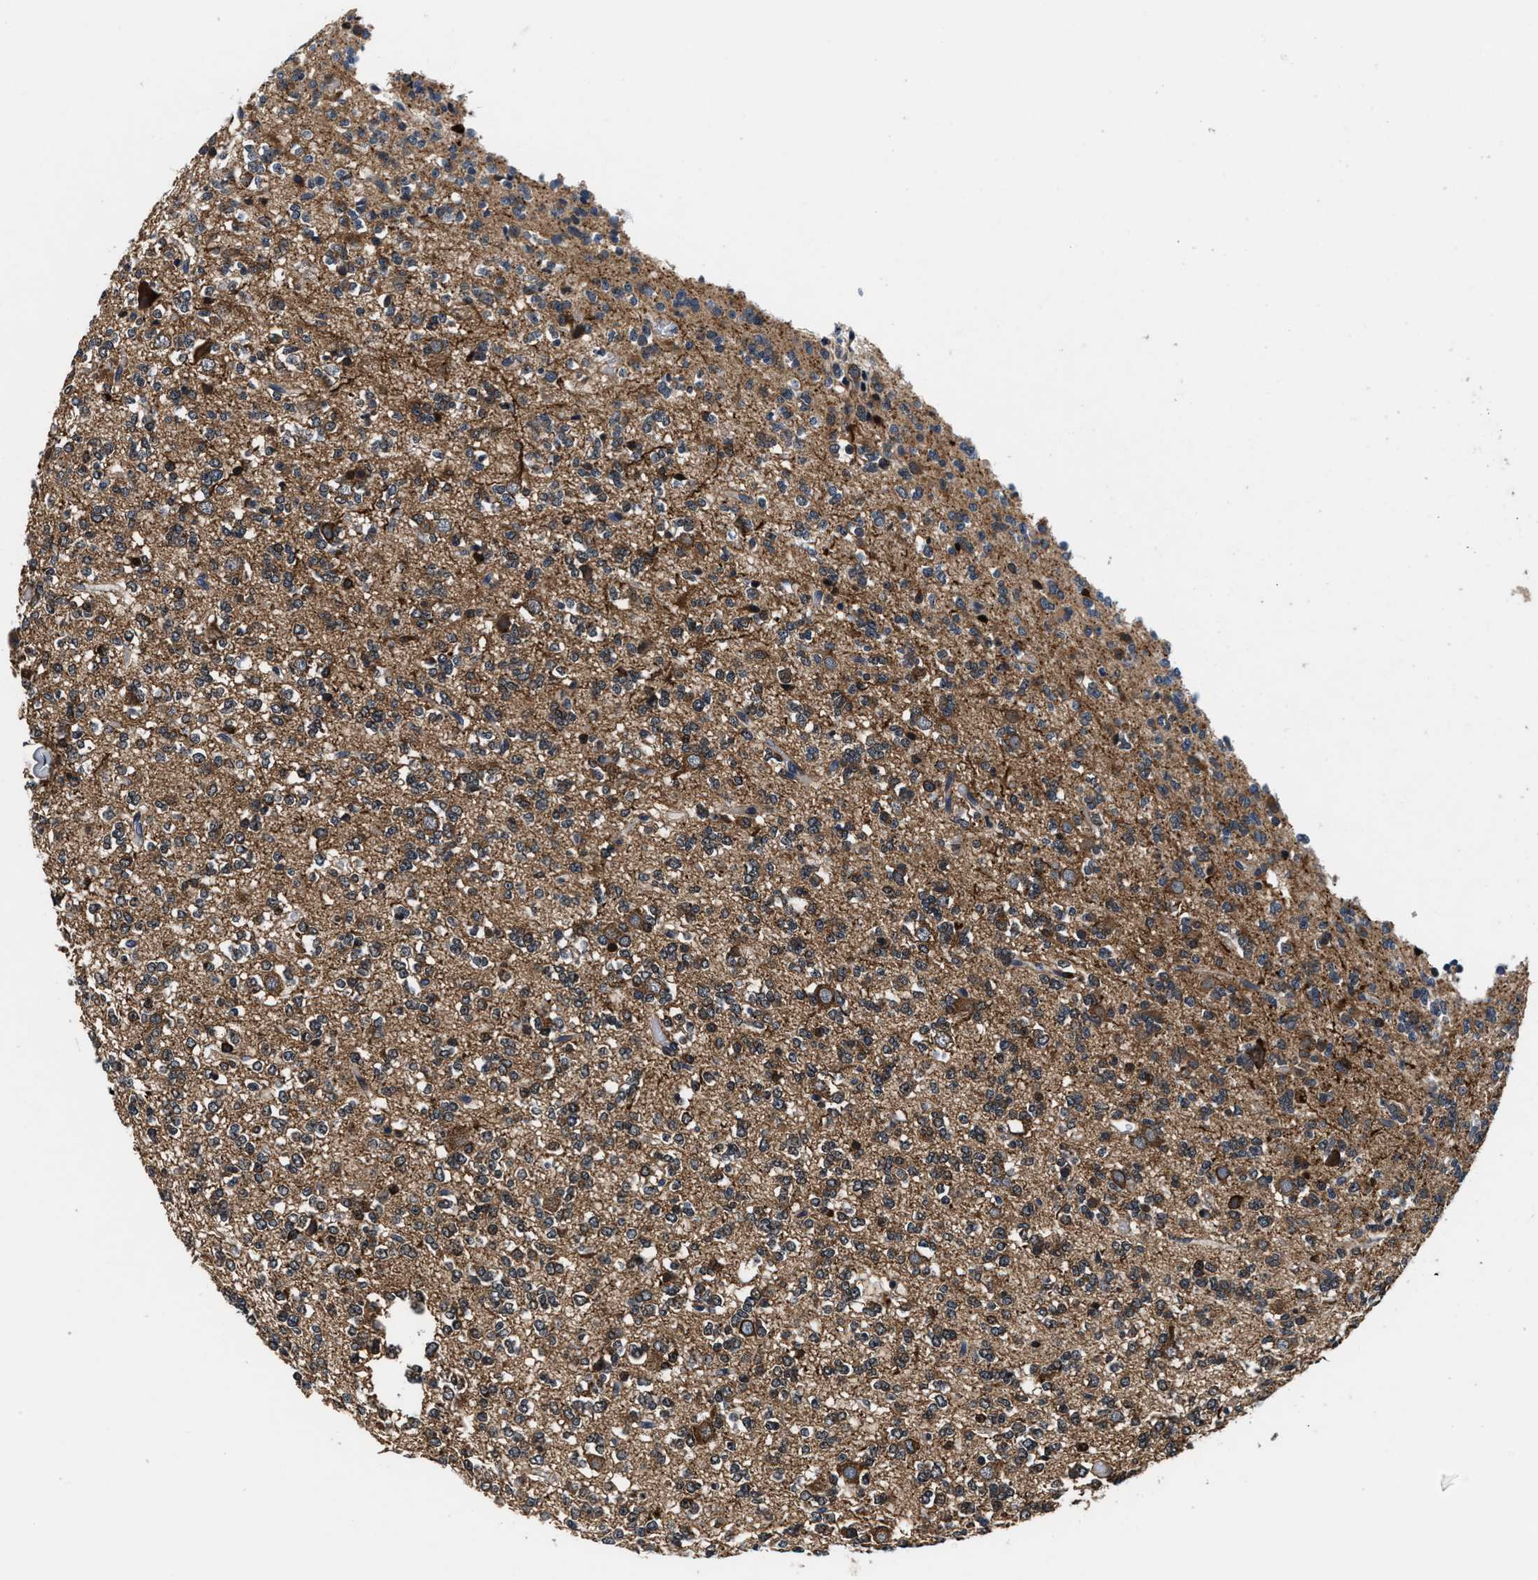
{"staining": {"intensity": "moderate", "quantity": "25%-75%", "location": "cytoplasmic/membranous"}, "tissue": "glioma", "cell_type": "Tumor cells", "image_type": "cancer", "snomed": [{"axis": "morphology", "description": "Glioma, malignant, Low grade"}, {"axis": "topography", "description": "Brain"}], "caption": "This is a photomicrograph of immunohistochemistry (IHC) staining of malignant low-grade glioma, which shows moderate staining in the cytoplasmic/membranous of tumor cells.", "gene": "PHPT1", "patient": {"sex": "male", "age": 38}}